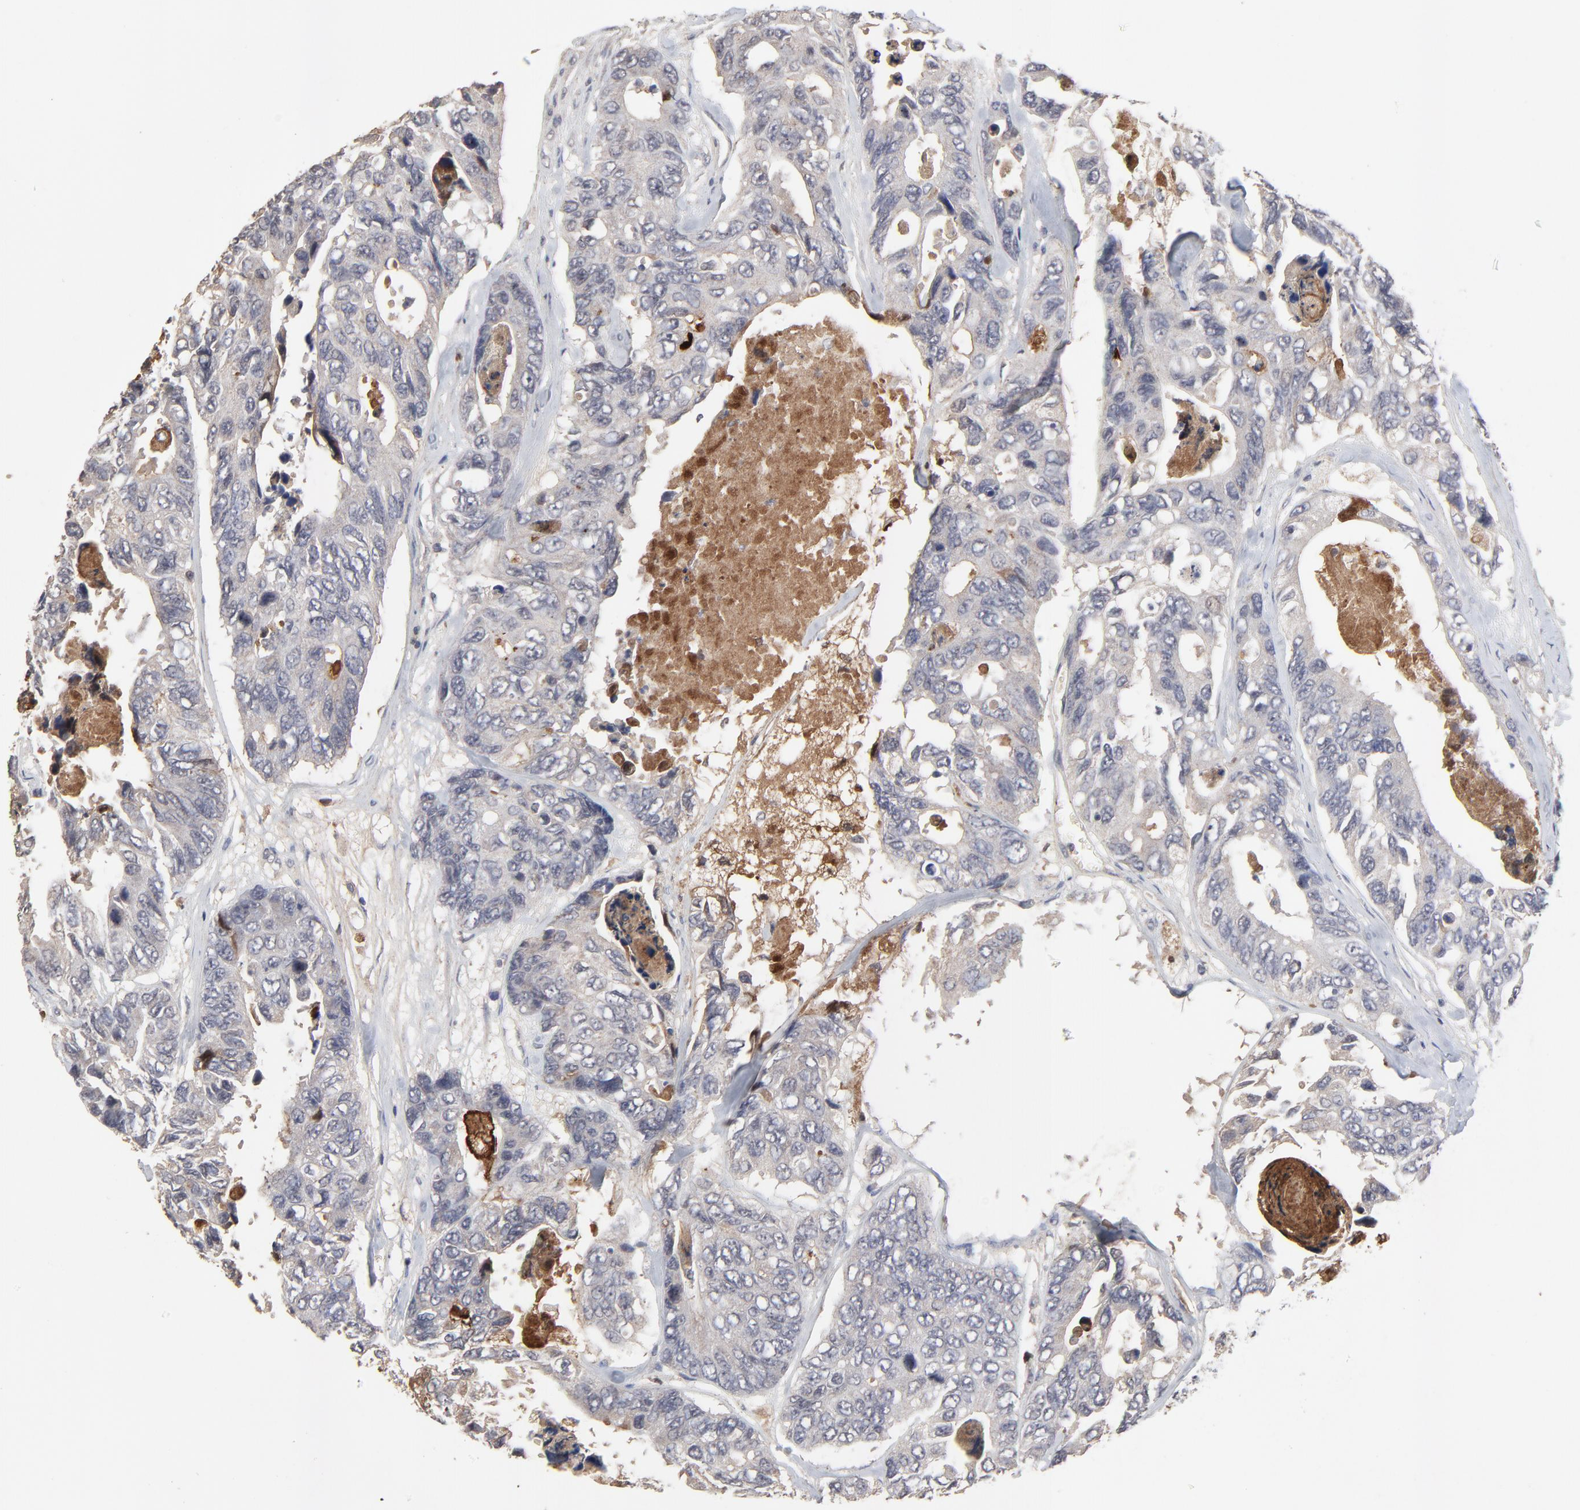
{"staining": {"intensity": "weak", "quantity": ">75%", "location": "cytoplasmic/membranous"}, "tissue": "colorectal cancer", "cell_type": "Tumor cells", "image_type": "cancer", "snomed": [{"axis": "morphology", "description": "Adenocarcinoma, NOS"}, {"axis": "topography", "description": "Colon"}], "caption": "Protein expression analysis of colorectal adenocarcinoma demonstrates weak cytoplasmic/membranous positivity in about >75% of tumor cells.", "gene": "VPREB3", "patient": {"sex": "female", "age": 86}}